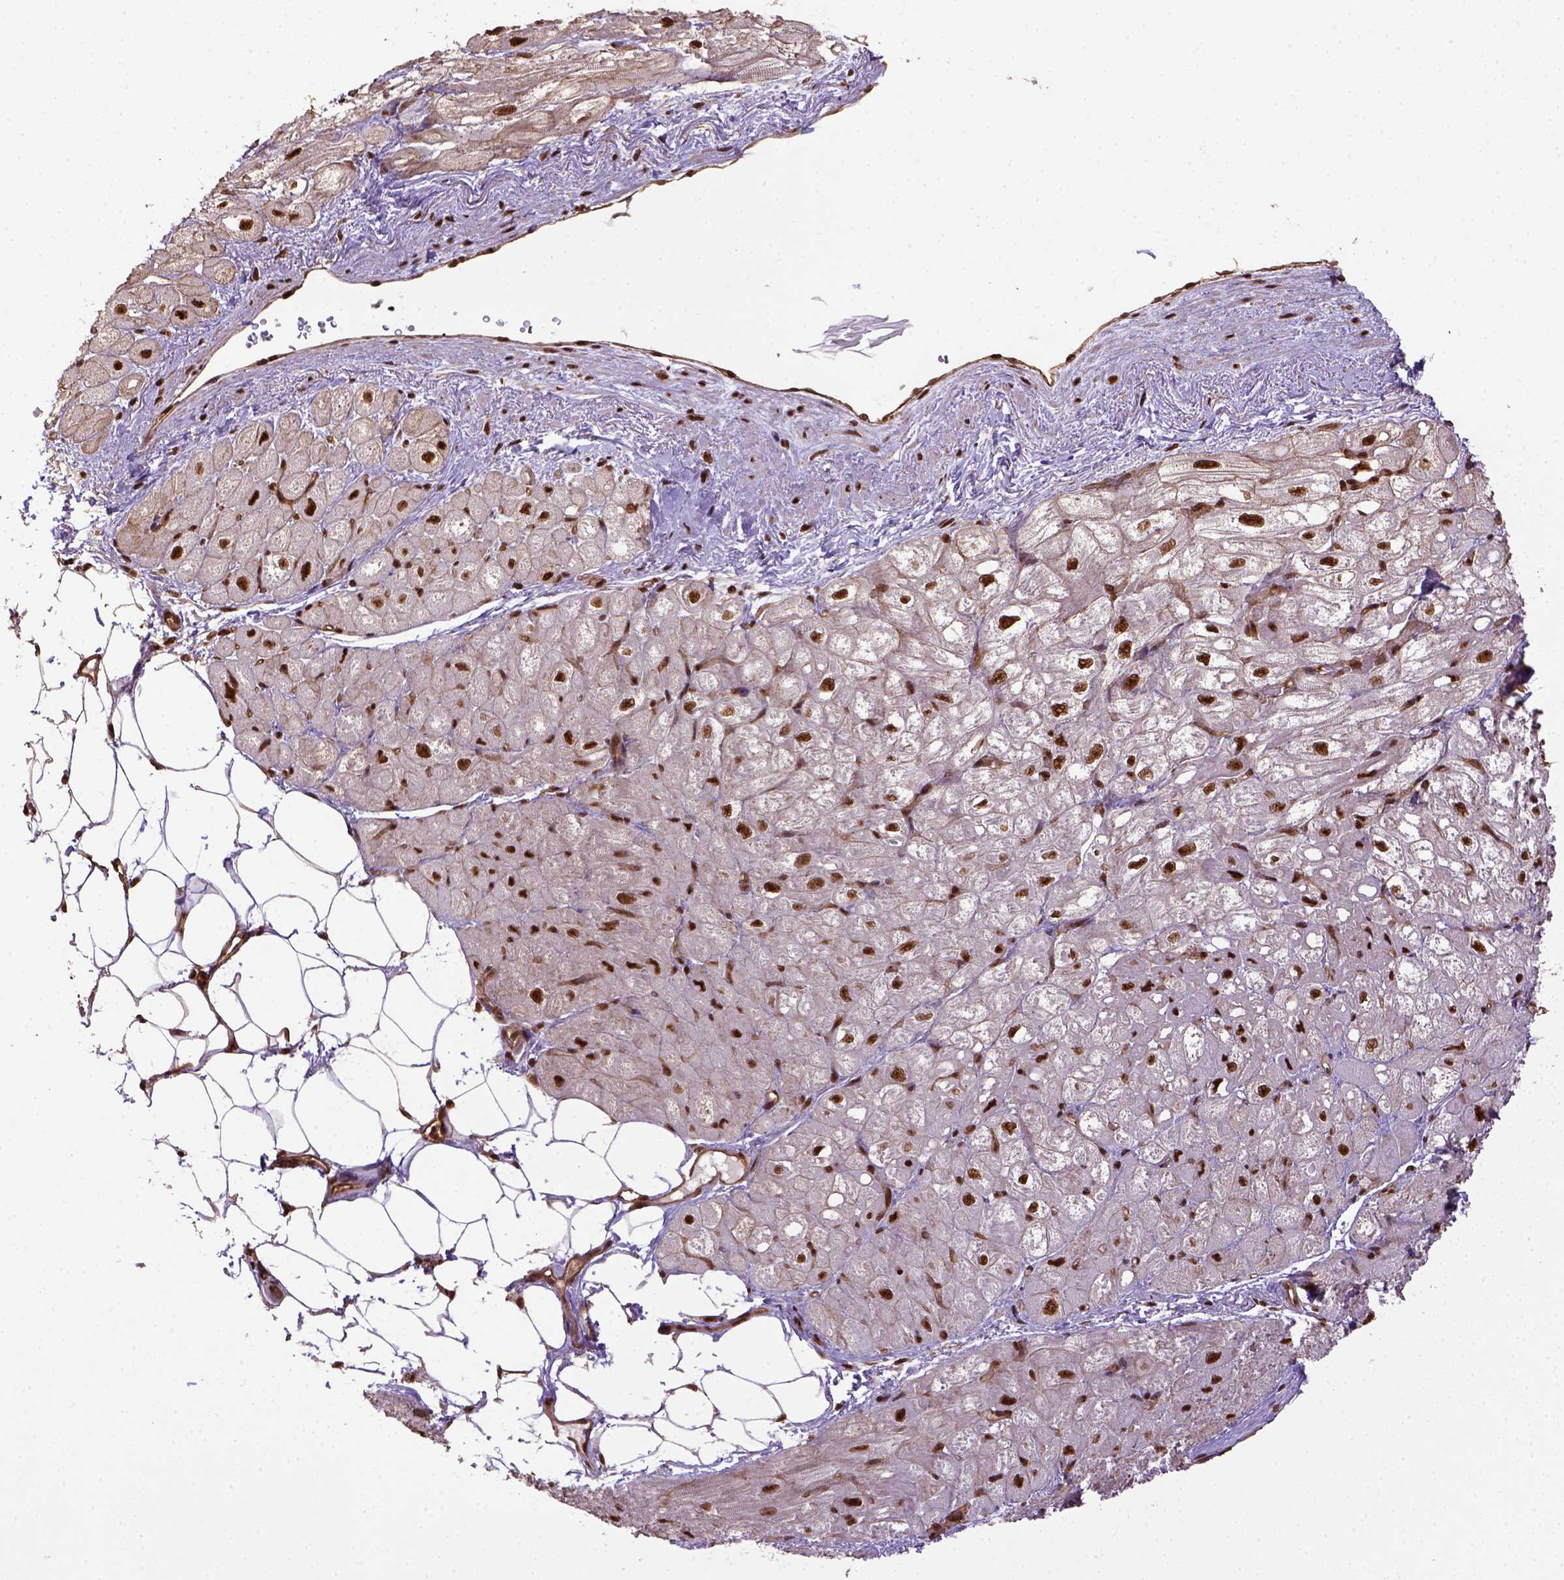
{"staining": {"intensity": "strong", "quantity": ">75%", "location": "nuclear"}, "tissue": "heart muscle", "cell_type": "Cardiomyocytes", "image_type": "normal", "snomed": [{"axis": "morphology", "description": "Normal tissue, NOS"}, {"axis": "topography", "description": "Heart"}], "caption": "Cardiomyocytes demonstrate high levels of strong nuclear expression in approximately >75% of cells in unremarkable human heart muscle. (Stains: DAB (3,3'-diaminobenzidine) in brown, nuclei in blue, Microscopy: brightfield microscopy at high magnification).", "gene": "PPIG", "patient": {"sex": "female", "age": 69}}